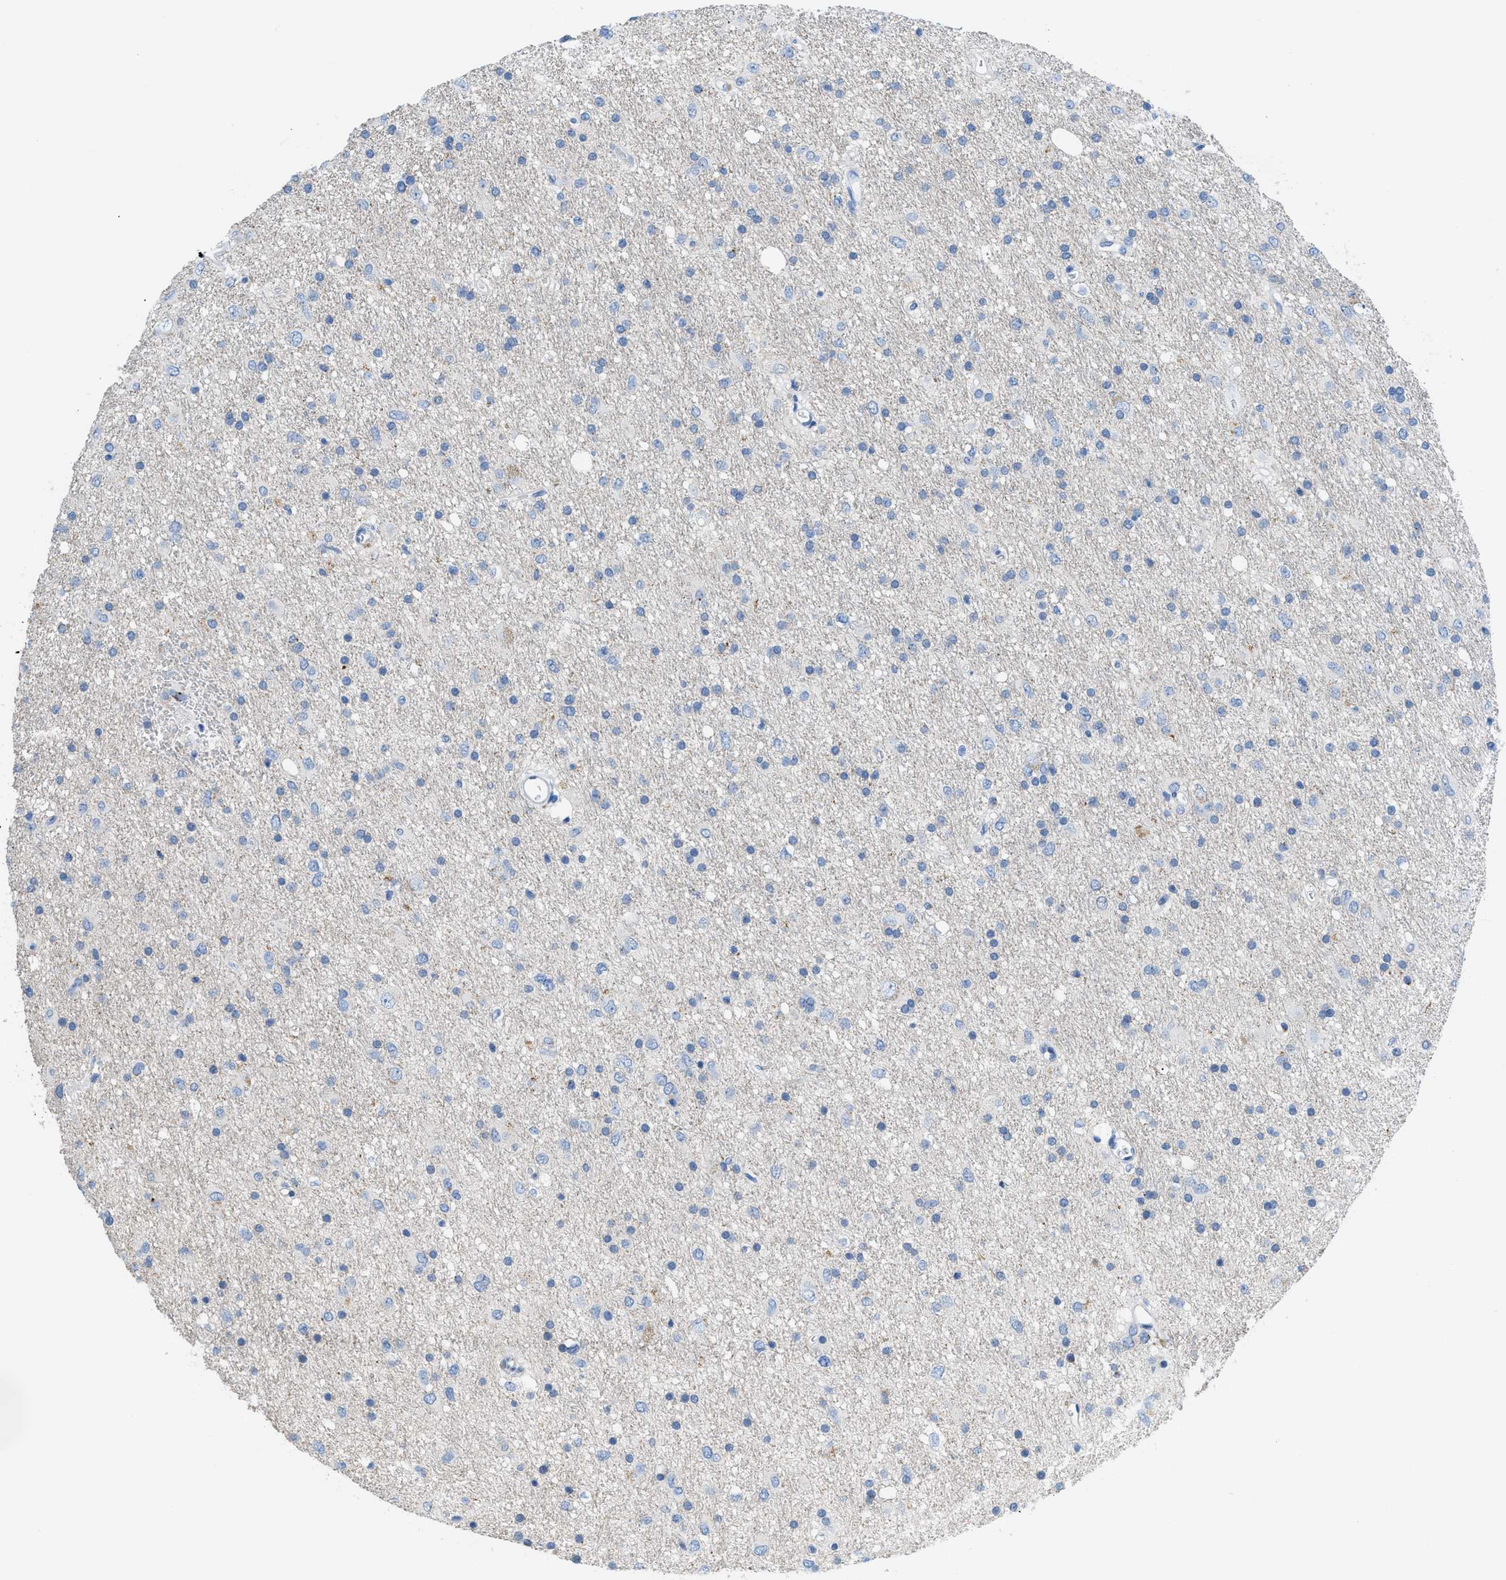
{"staining": {"intensity": "negative", "quantity": "none", "location": "none"}, "tissue": "glioma", "cell_type": "Tumor cells", "image_type": "cancer", "snomed": [{"axis": "morphology", "description": "Glioma, malignant, Low grade"}, {"axis": "topography", "description": "Brain"}], "caption": "High power microscopy micrograph of an IHC histopathology image of malignant glioma (low-grade), revealing no significant staining in tumor cells. Brightfield microscopy of IHC stained with DAB (brown) and hematoxylin (blue), captured at high magnification.", "gene": "FDCSP", "patient": {"sex": "male", "age": 77}}